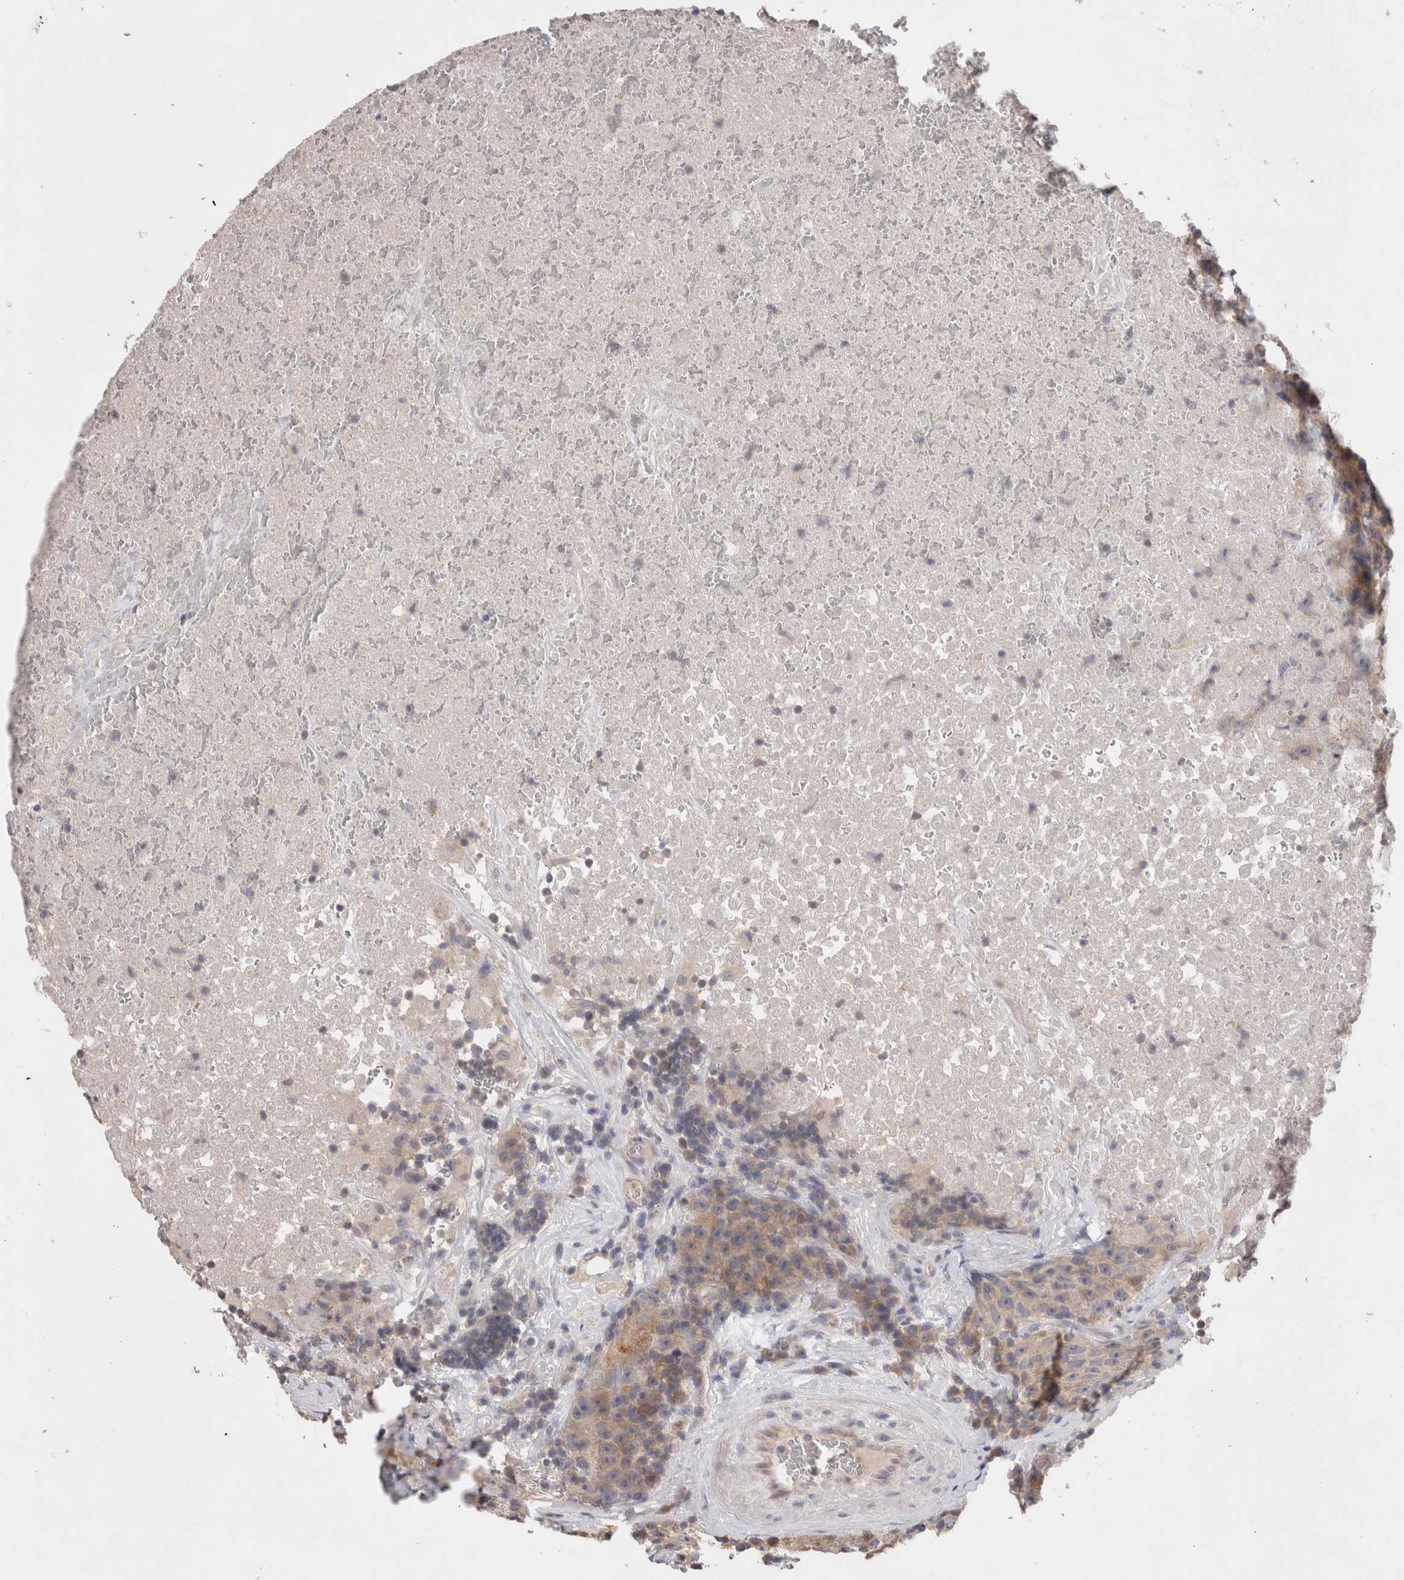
{"staining": {"intensity": "weak", "quantity": "<25%", "location": "cytoplasmic/membranous"}, "tissue": "testis cancer", "cell_type": "Tumor cells", "image_type": "cancer", "snomed": [{"axis": "morphology", "description": "Seminoma, NOS"}, {"axis": "topography", "description": "Testis"}], "caption": "Immunohistochemistry of testis cancer (seminoma) shows no positivity in tumor cells.", "gene": "OTOR", "patient": {"sex": "male", "age": 22}}